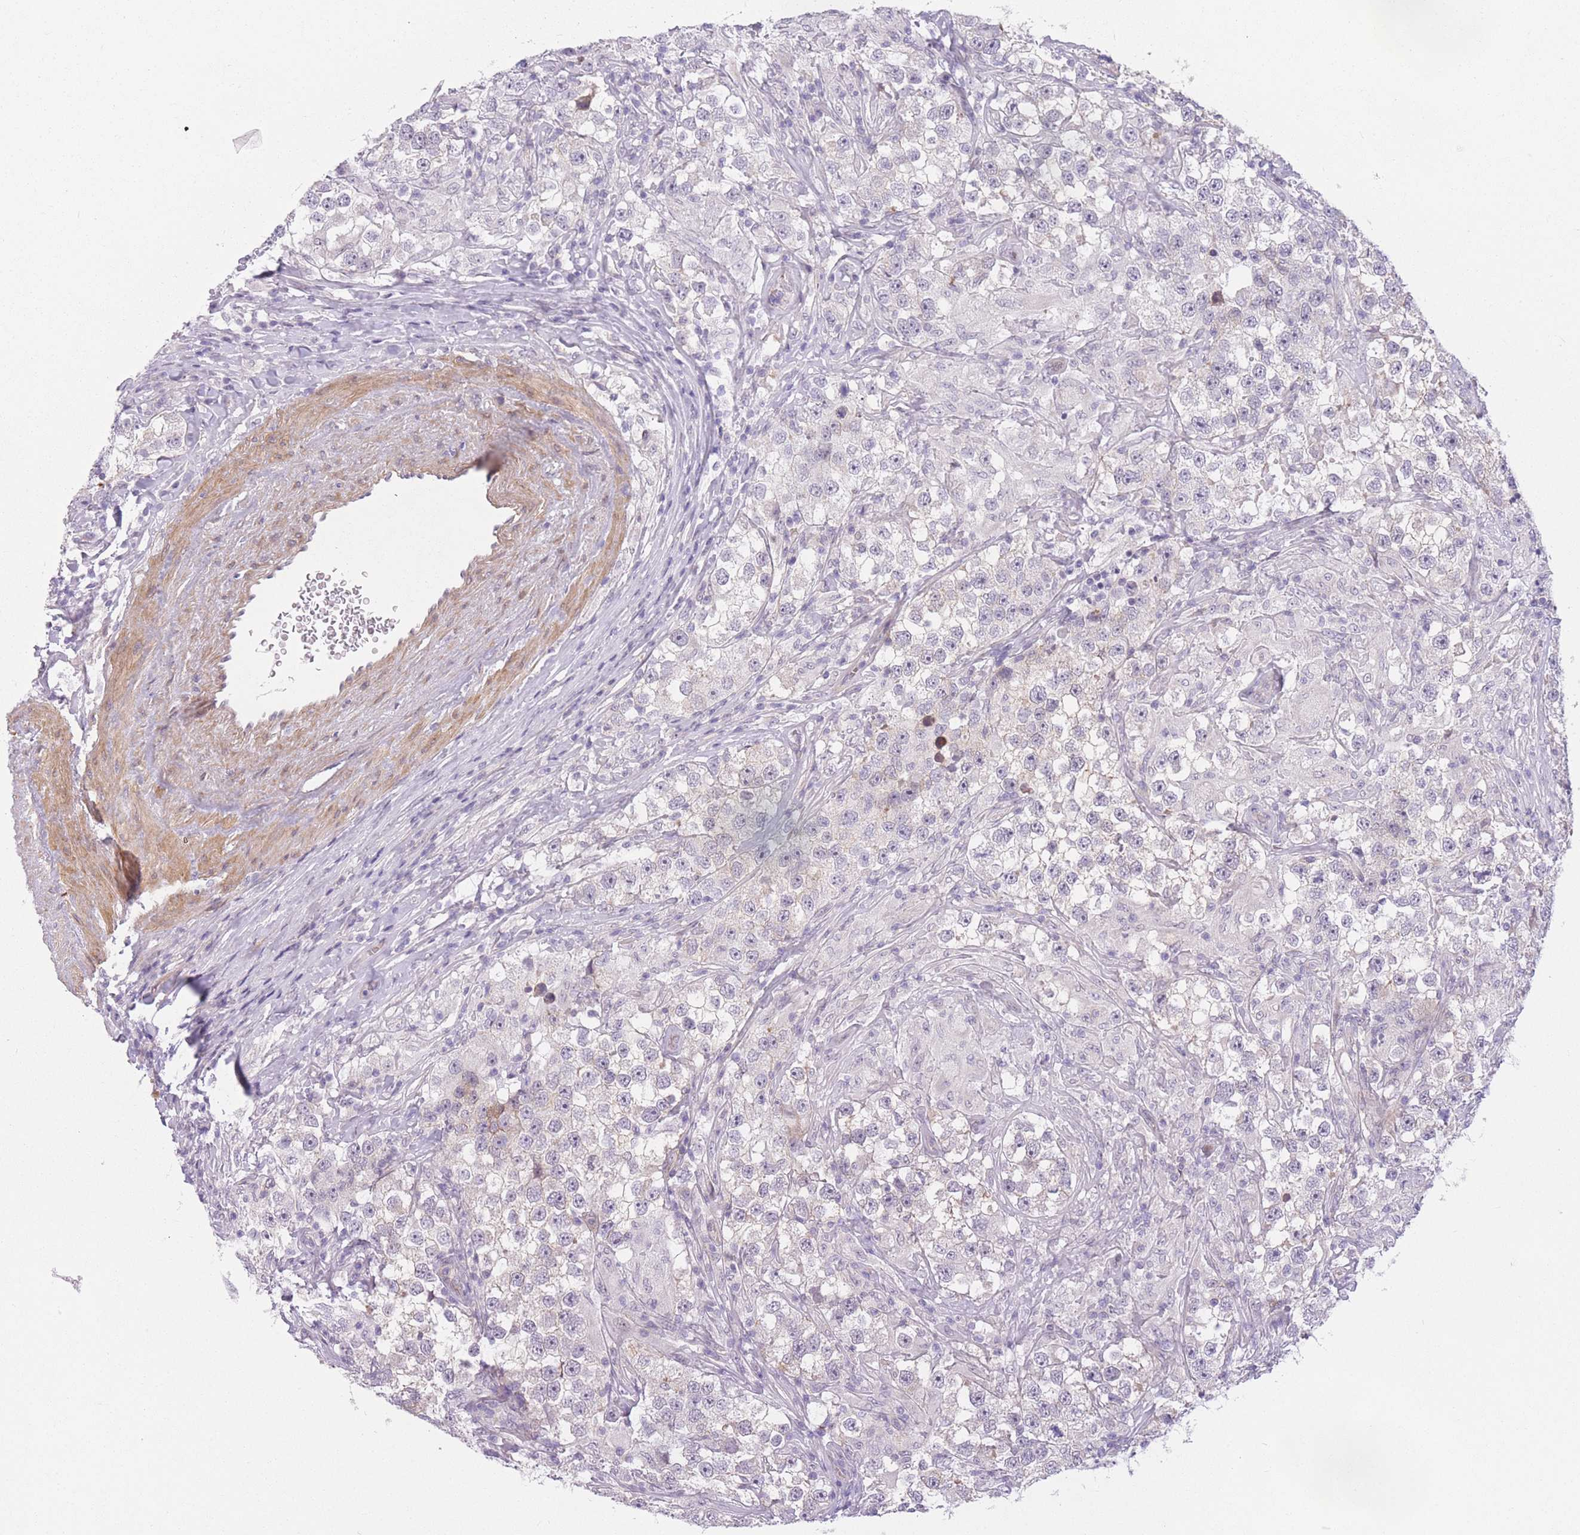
{"staining": {"intensity": "negative", "quantity": "none", "location": "none"}, "tissue": "testis cancer", "cell_type": "Tumor cells", "image_type": "cancer", "snomed": [{"axis": "morphology", "description": "Seminoma, NOS"}, {"axis": "topography", "description": "Testis"}], "caption": "Immunohistochemistry (IHC) image of human testis seminoma stained for a protein (brown), which shows no expression in tumor cells.", "gene": "SLC7A6", "patient": {"sex": "male", "age": 46}}